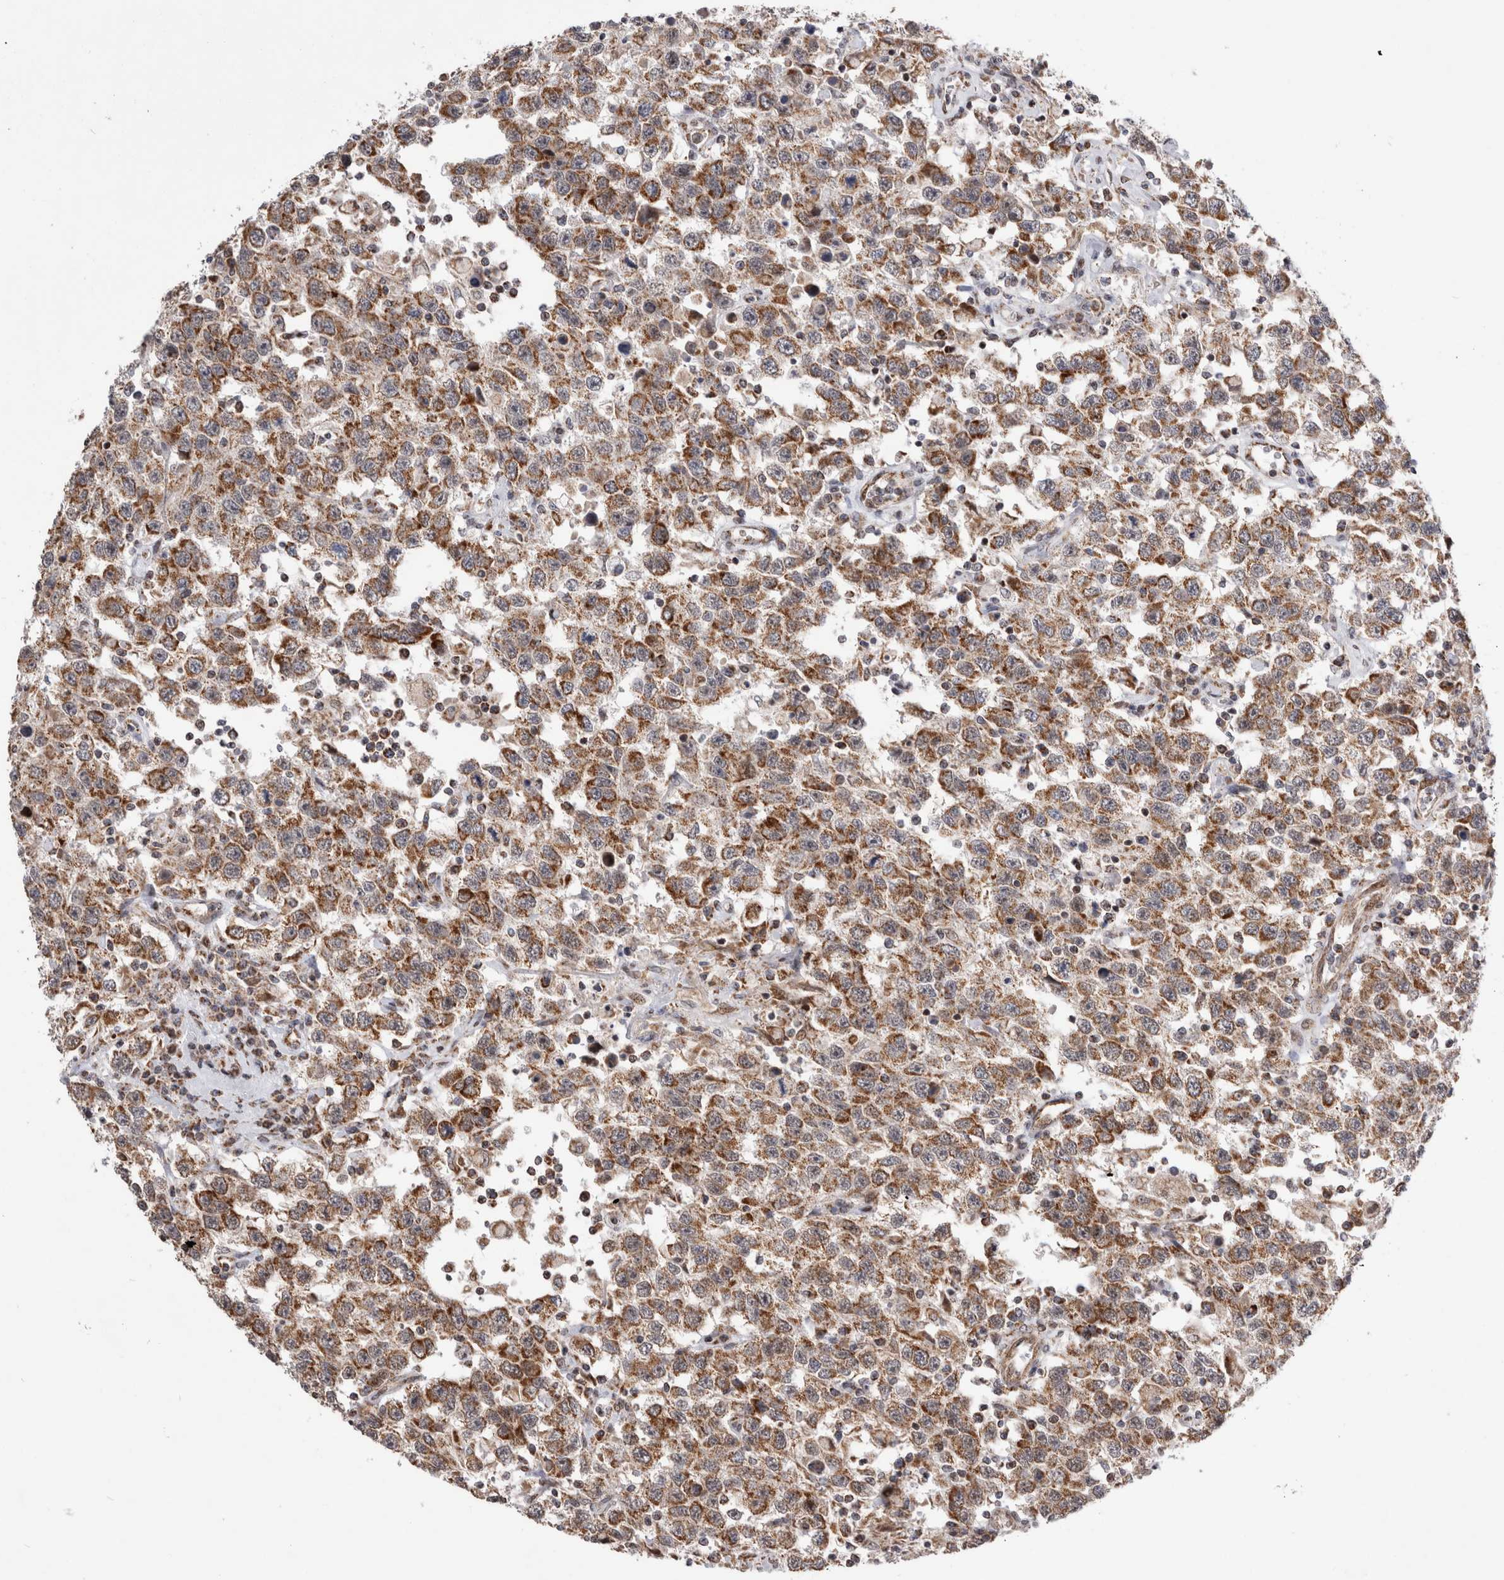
{"staining": {"intensity": "moderate", "quantity": ">75%", "location": "cytoplasmic/membranous"}, "tissue": "testis cancer", "cell_type": "Tumor cells", "image_type": "cancer", "snomed": [{"axis": "morphology", "description": "Seminoma, NOS"}, {"axis": "topography", "description": "Testis"}], "caption": "Immunohistochemical staining of seminoma (testis) exhibits medium levels of moderate cytoplasmic/membranous positivity in about >75% of tumor cells.", "gene": "MRPL37", "patient": {"sex": "male", "age": 41}}